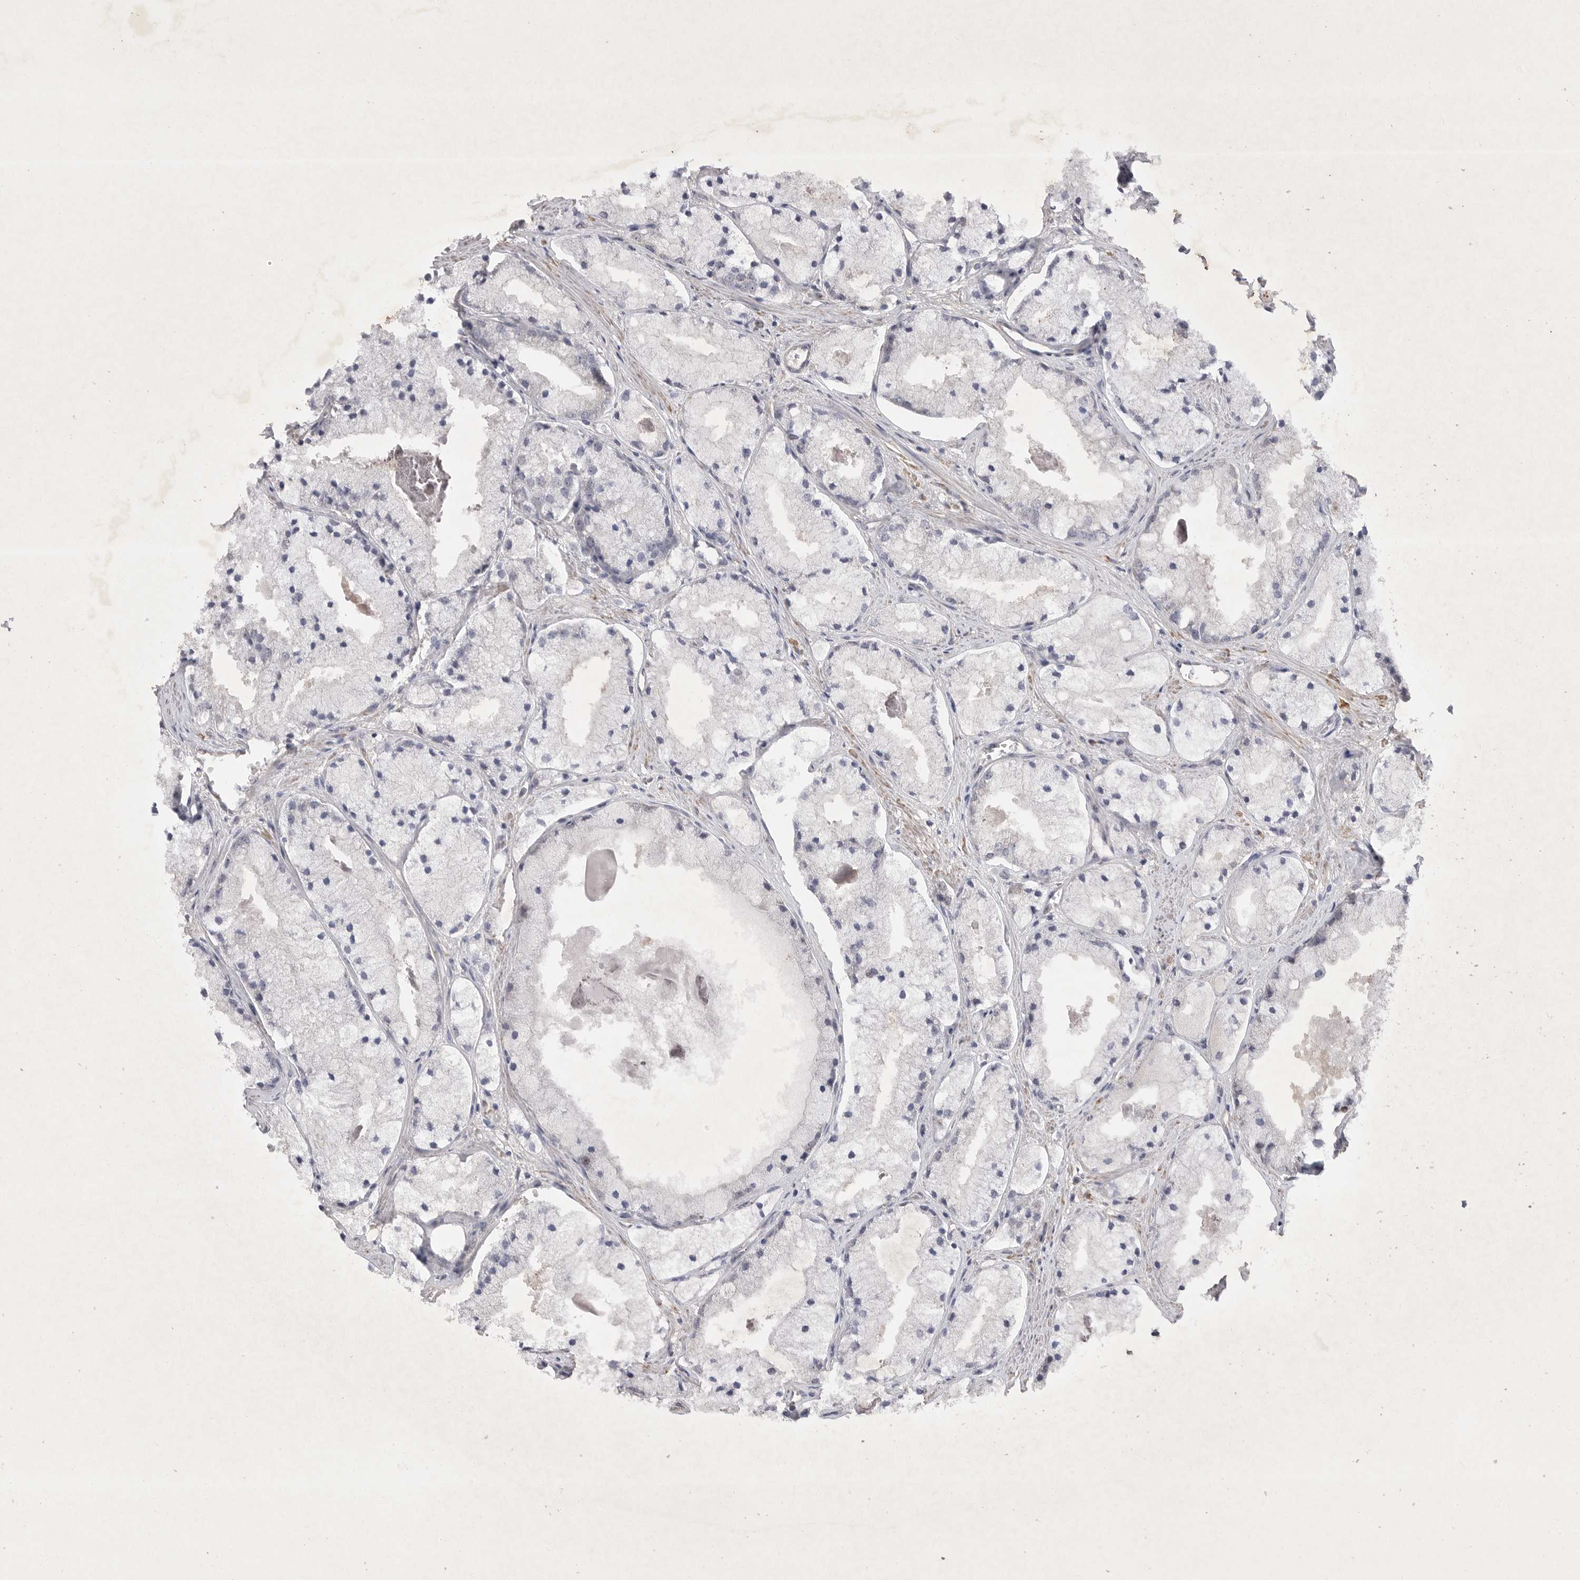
{"staining": {"intensity": "negative", "quantity": "none", "location": "none"}, "tissue": "prostate cancer", "cell_type": "Tumor cells", "image_type": "cancer", "snomed": [{"axis": "morphology", "description": "Adenocarcinoma, High grade"}, {"axis": "topography", "description": "Prostate"}], "caption": "Immunohistochemistry (IHC) histopathology image of neoplastic tissue: human prostate high-grade adenocarcinoma stained with DAB demonstrates no significant protein expression in tumor cells.", "gene": "EDEM3", "patient": {"sex": "male", "age": 50}}